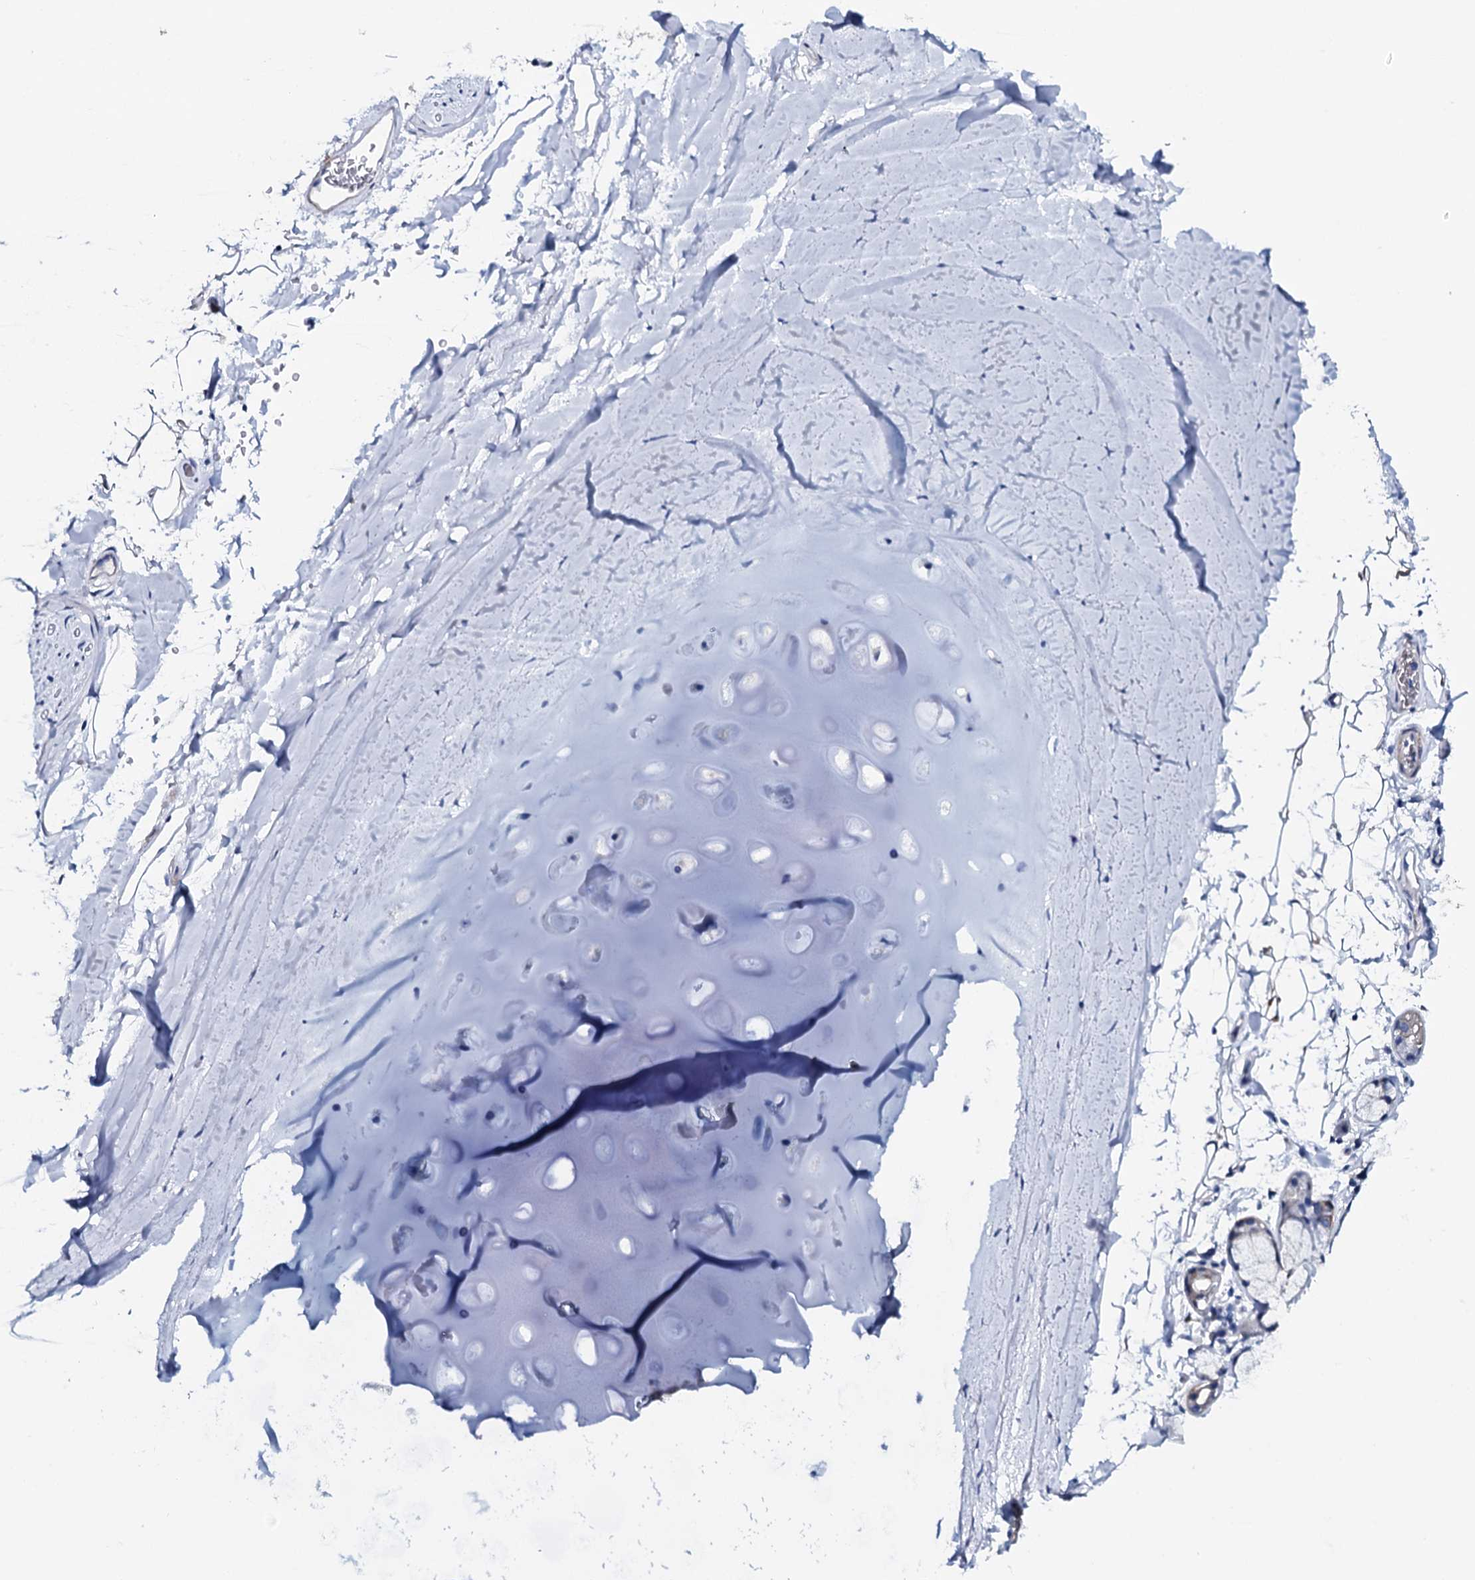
{"staining": {"intensity": "negative", "quantity": "none", "location": "none"}, "tissue": "adipose tissue", "cell_type": "Adipocytes", "image_type": "normal", "snomed": [{"axis": "morphology", "description": "Normal tissue, NOS"}, {"axis": "topography", "description": "Lymph node"}, {"axis": "topography", "description": "Bronchus"}], "caption": "Immunohistochemistry (IHC) micrograph of normal adipose tissue stained for a protein (brown), which shows no expression in adipocytes. (Brightfield microscopy of DAB immunohistochemistry (IHC) at high magnification).", "gene": "GYS2", "patient": {"sex": "male", "age": 63}}